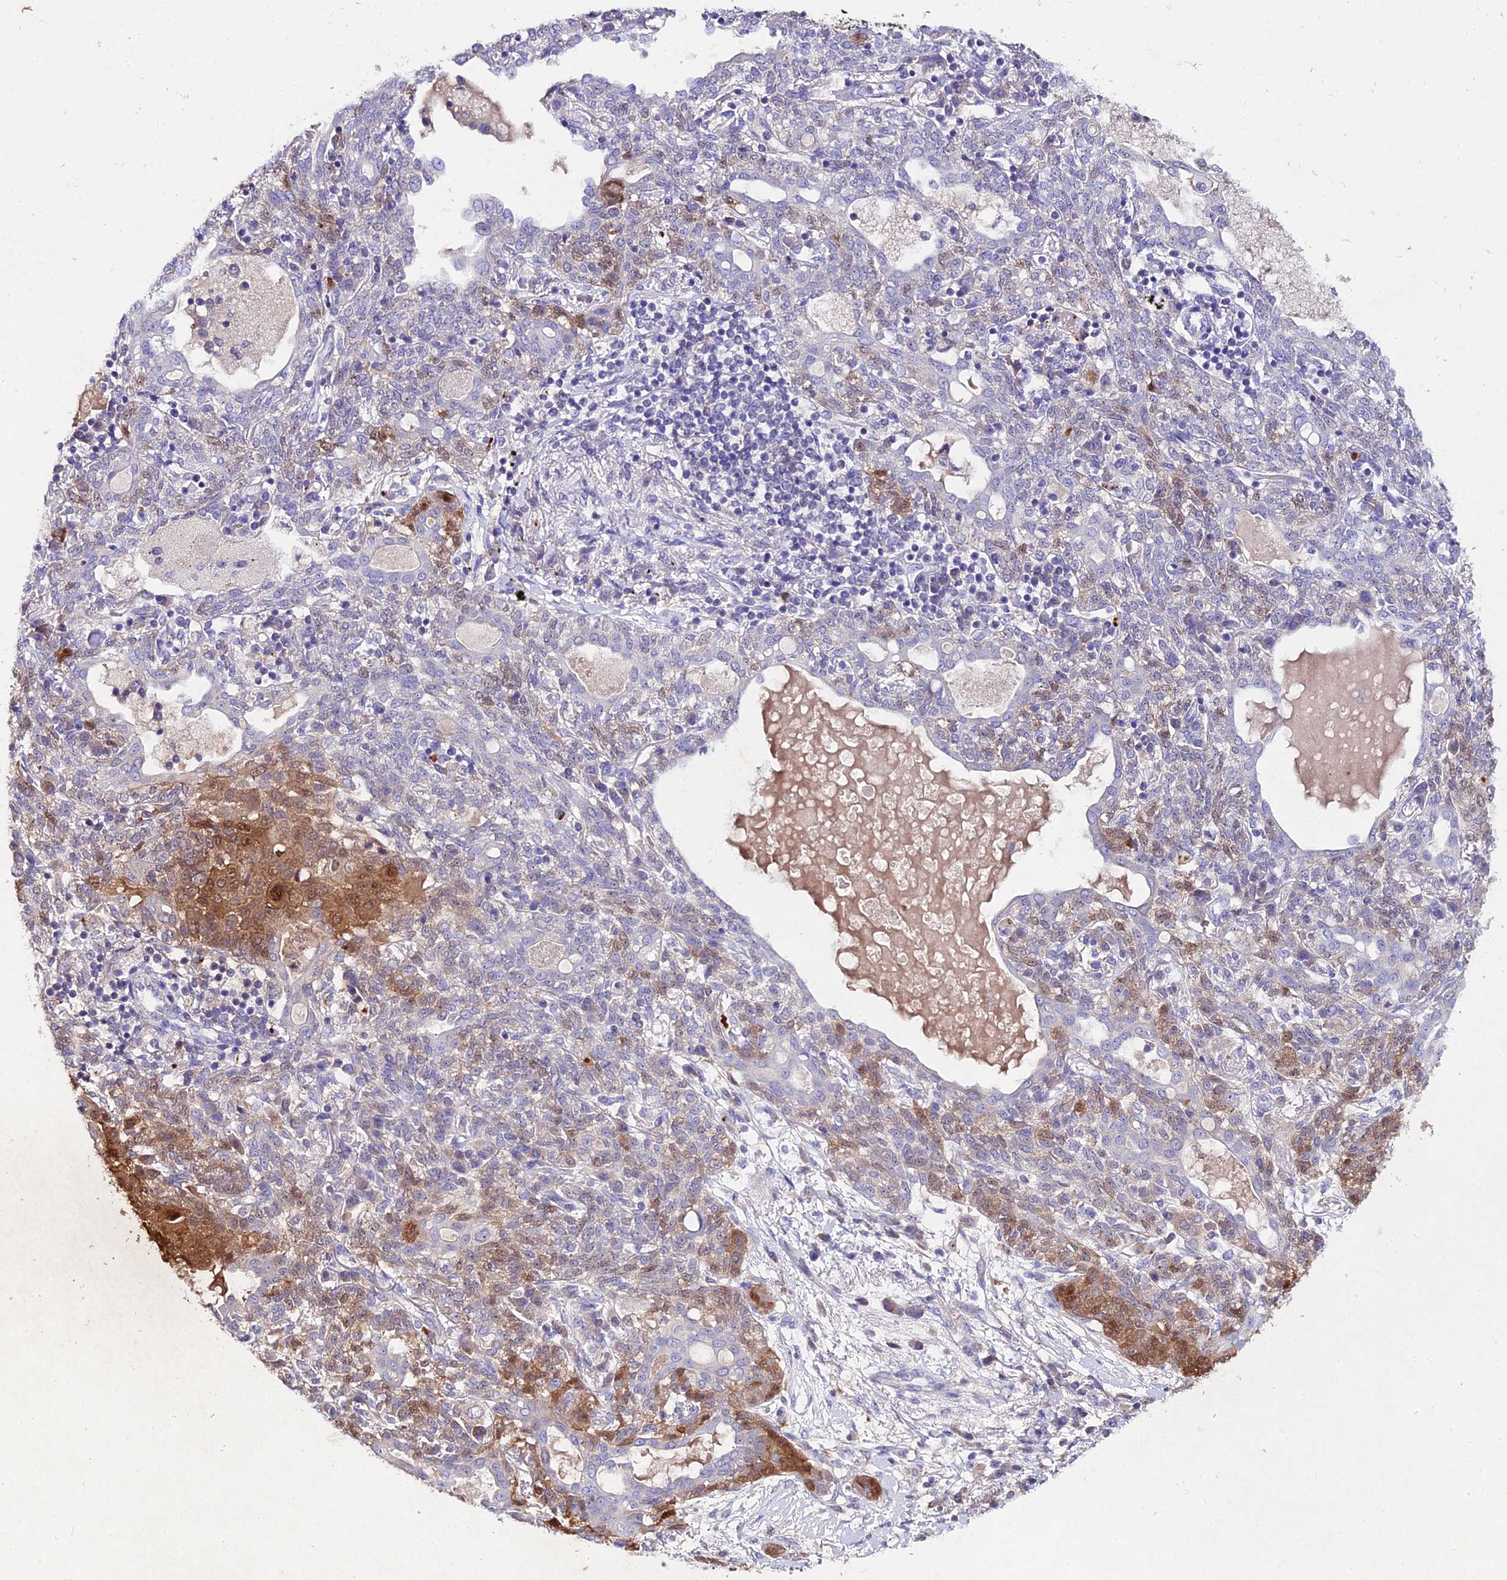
{"staining": {"intensity": "moderate", "quantity": "<25%", "location": "cytoplasmic/membranous,nuclear"}, "tissue": "lung cancer", "cell_type": "Tumor cells", "image_type": "cancer", "snomed": [{"axis": "morphology", "description": "Squamous cell carcinoma, NOS"}, {"axis": "topography", "description": "Lung"}], "caption": "Lung squamous cell carcinoma was stained to show a protein in brown. There is low levels of moderate cytoplasmic/membranous and nuclear positivity in about <25% of tumor cells.", "gene": "LGALS7", "patient": {"sex": "female", "age": 70}}